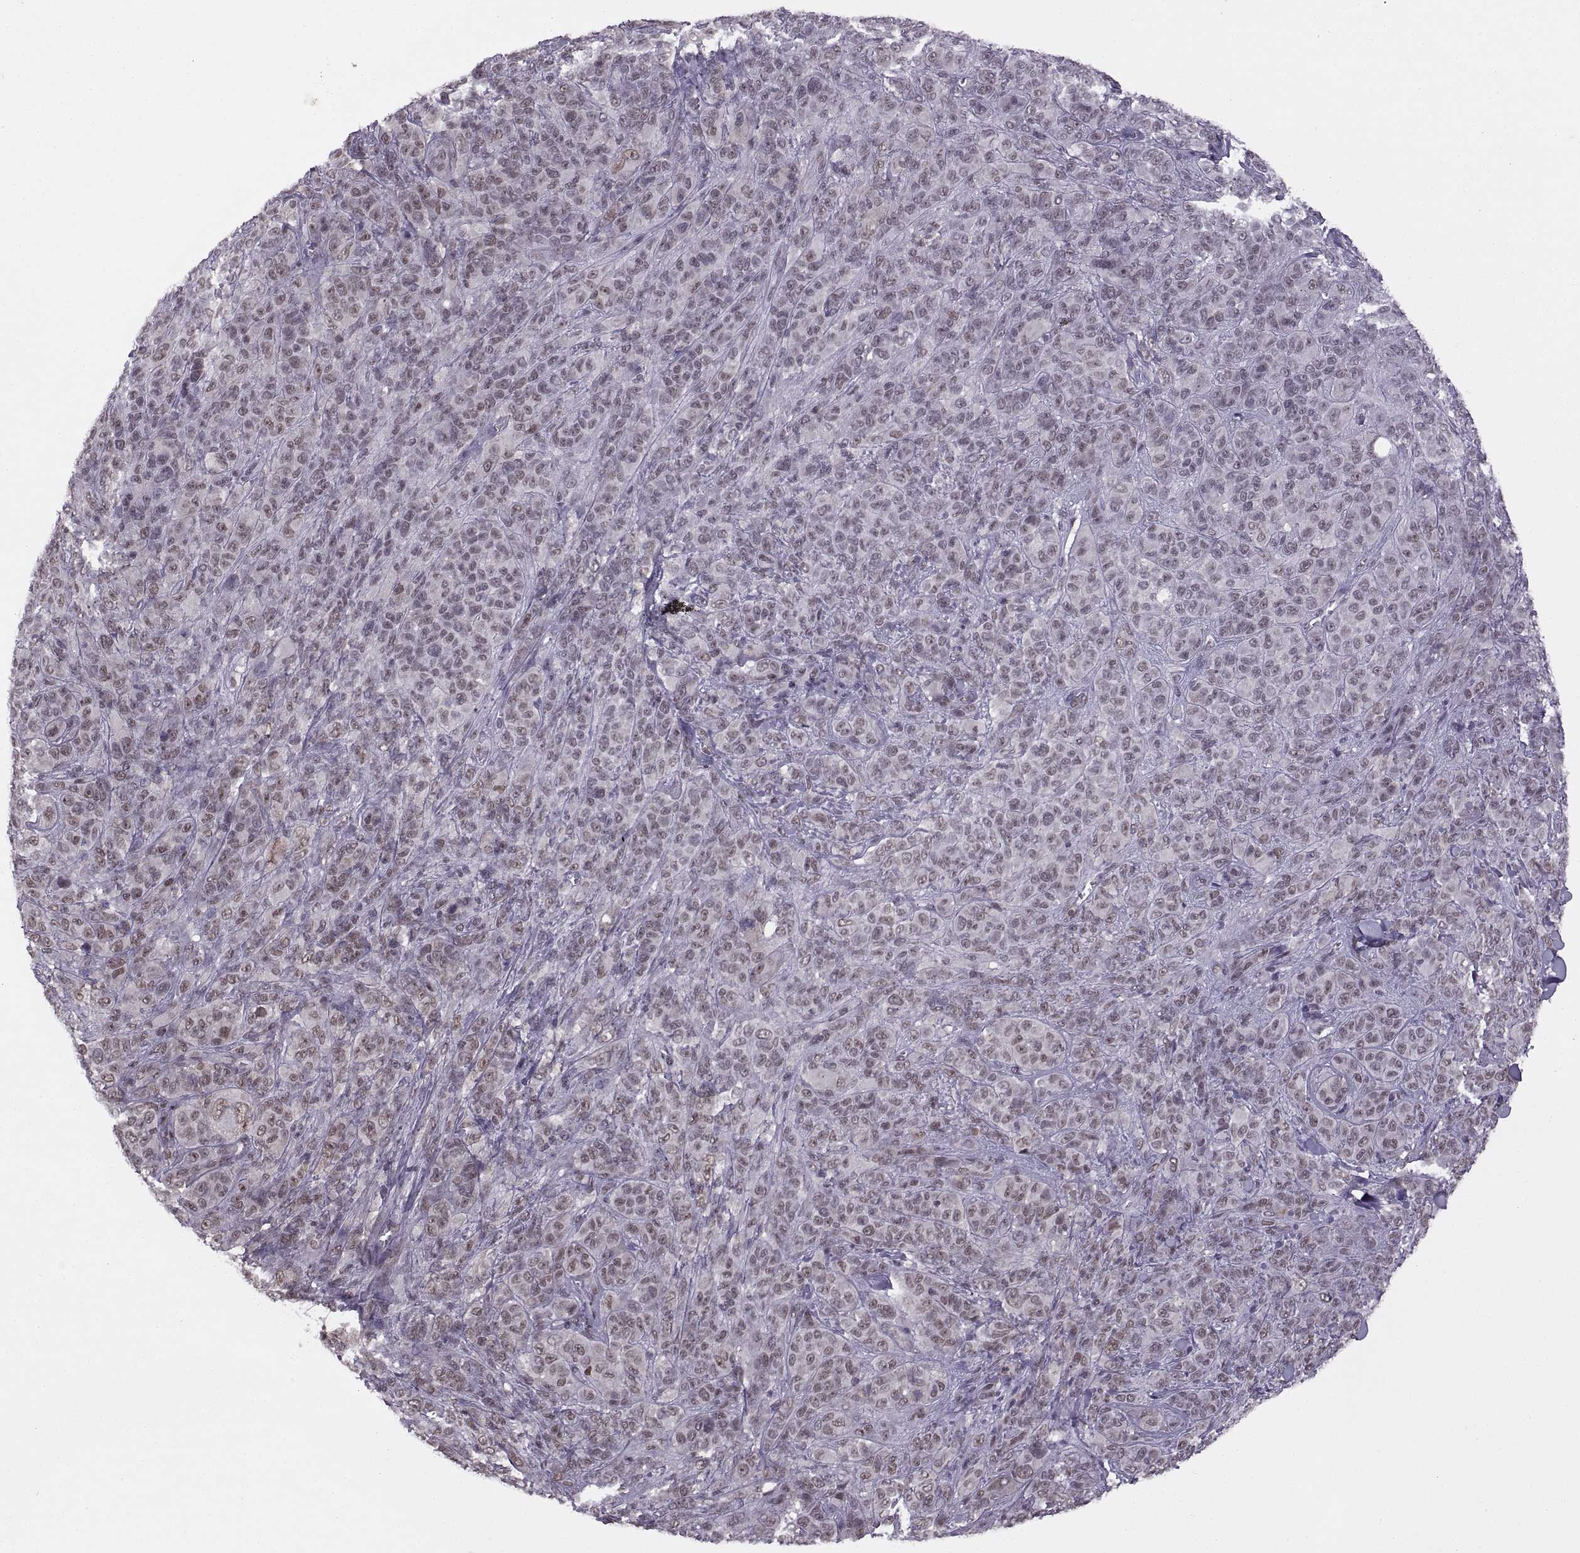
{"staining": {"intensity": "weak", "quantity": "<25%", "location": "nuclear"}, "tissue": "melanoma", "cell_type": "Tumor cells", "image_type": "cancer", "snomed": [{"axis": "morphology", "description": "Malignant melanoma, NOS"}, {"axis": "topography", "description": "Skin"}], "caption": "A high-resolution image shows immunohistochemistry staining of malignant melanoma, which exhibits no significant positivity in tumor cells. The staining was performed using DAB to visualize the protein expression in brown, while the nuclei were stained in blue with hematoxylin (Magnification: 20x).", "gene": "INTS3", "patient": {"sex": "female", "age": 87}}